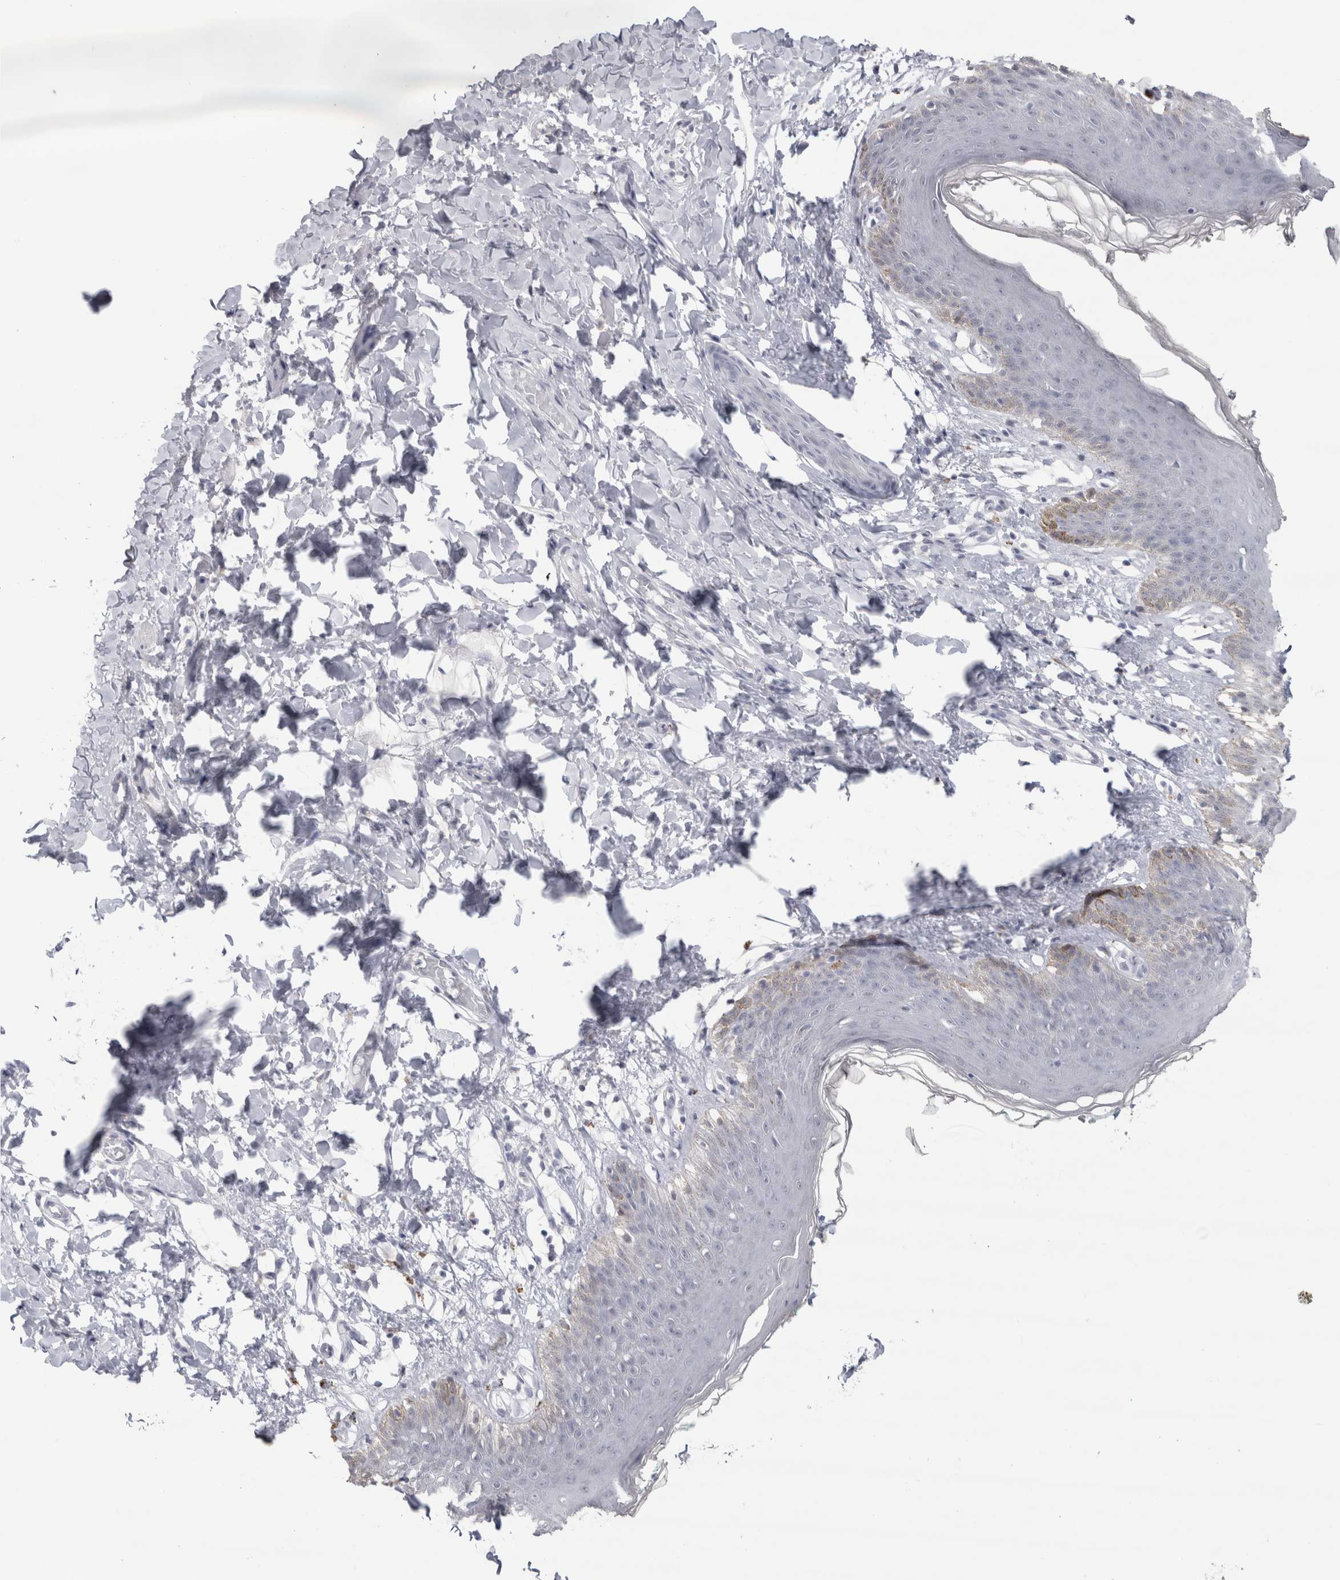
{"staining": {"intensity": "moderate", "quantity": "<25%", "location": "cytoplasmic/membranous"}, "tissue": "skin", "cell_type": "Epidermal cells", "image_type": "normal", "snomed": [{"axis": "morphology", "description": "Normal tissue, NOS"}, {"axis": "topography", "description": "Vulva"}], "caption": "IHC of benign human skin displays low levels of moderate cytoplasmic/membranous expression in approximately <25% of epidermal cells. (Brightfield microscopy of DAB IHC at high magnification).", "gene": "CDH17", "patient": {"sex": "female", "age": 66}}